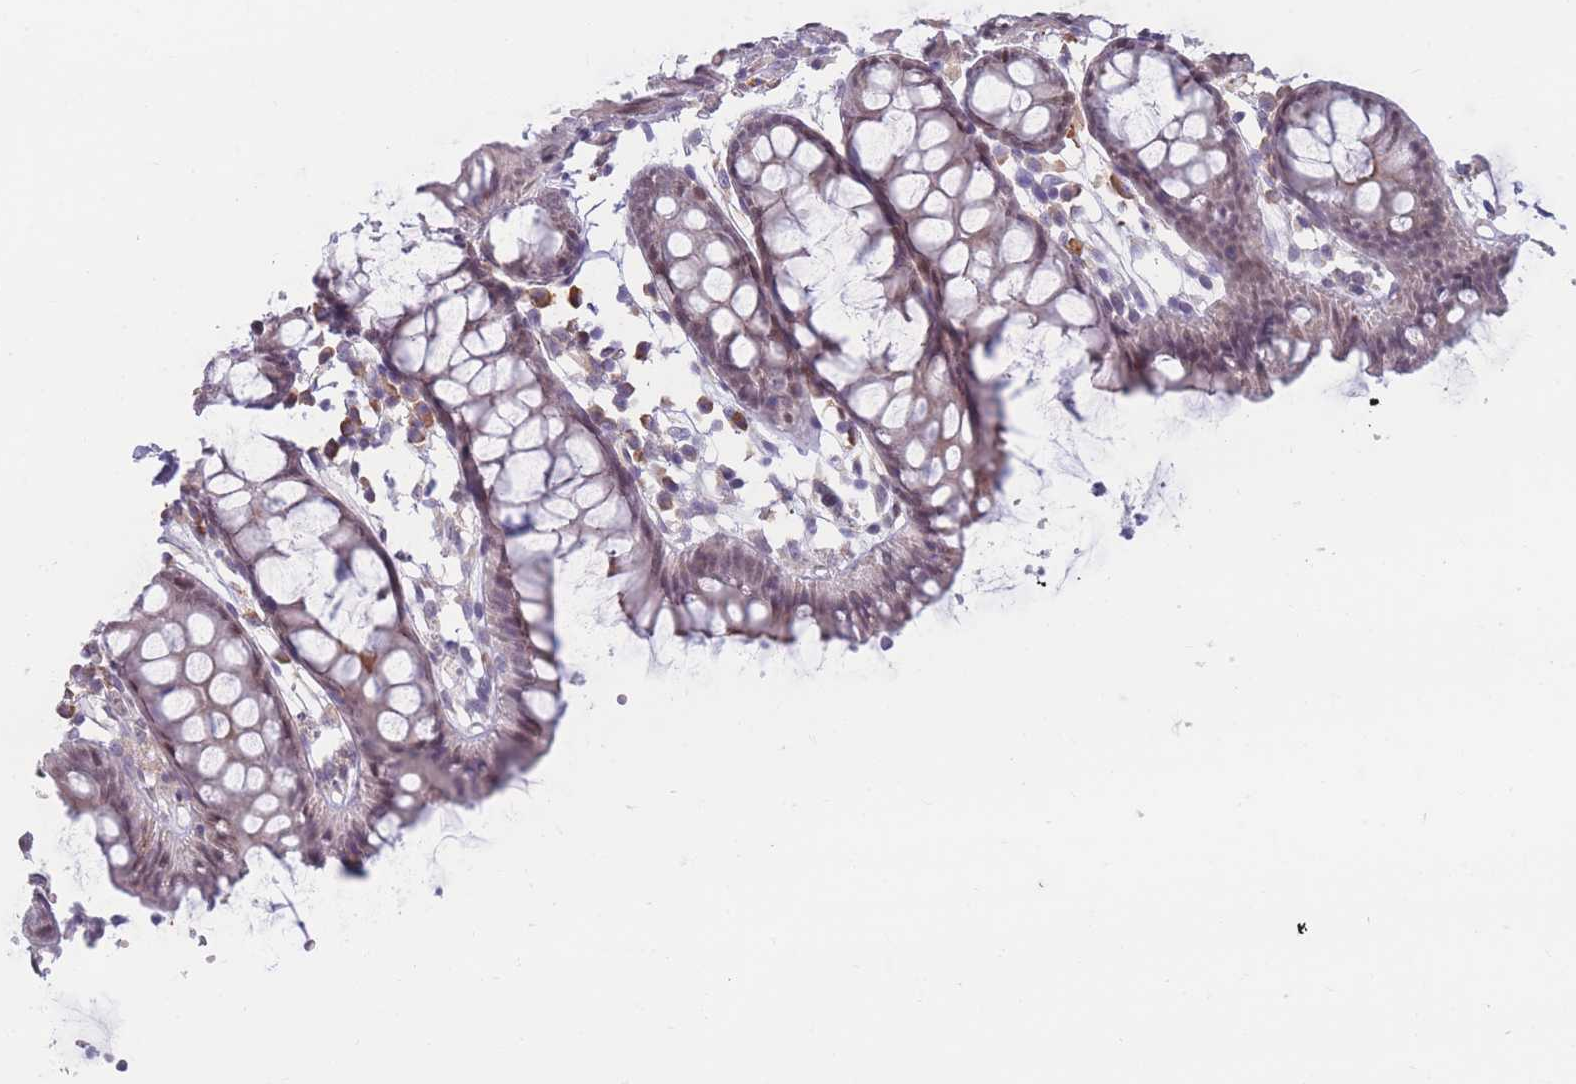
{"staining": {"intensity": "weak", "quantity": "<25%", "location": "cytoplasmic/membranous"}, "tissue": "colon", "cell_type": "Glandular cells", "image_type": "normal", "snomed": [{"axis": "morphology", "description": "Normal tissue, NOS"}, {"axis": "topography", "description": "Colon"}], "caption": "IHC of benign colon reveals no positivity in glandular cells.", "gene": "COL27A1", "patient": {"sex": "female", "age": 84}}